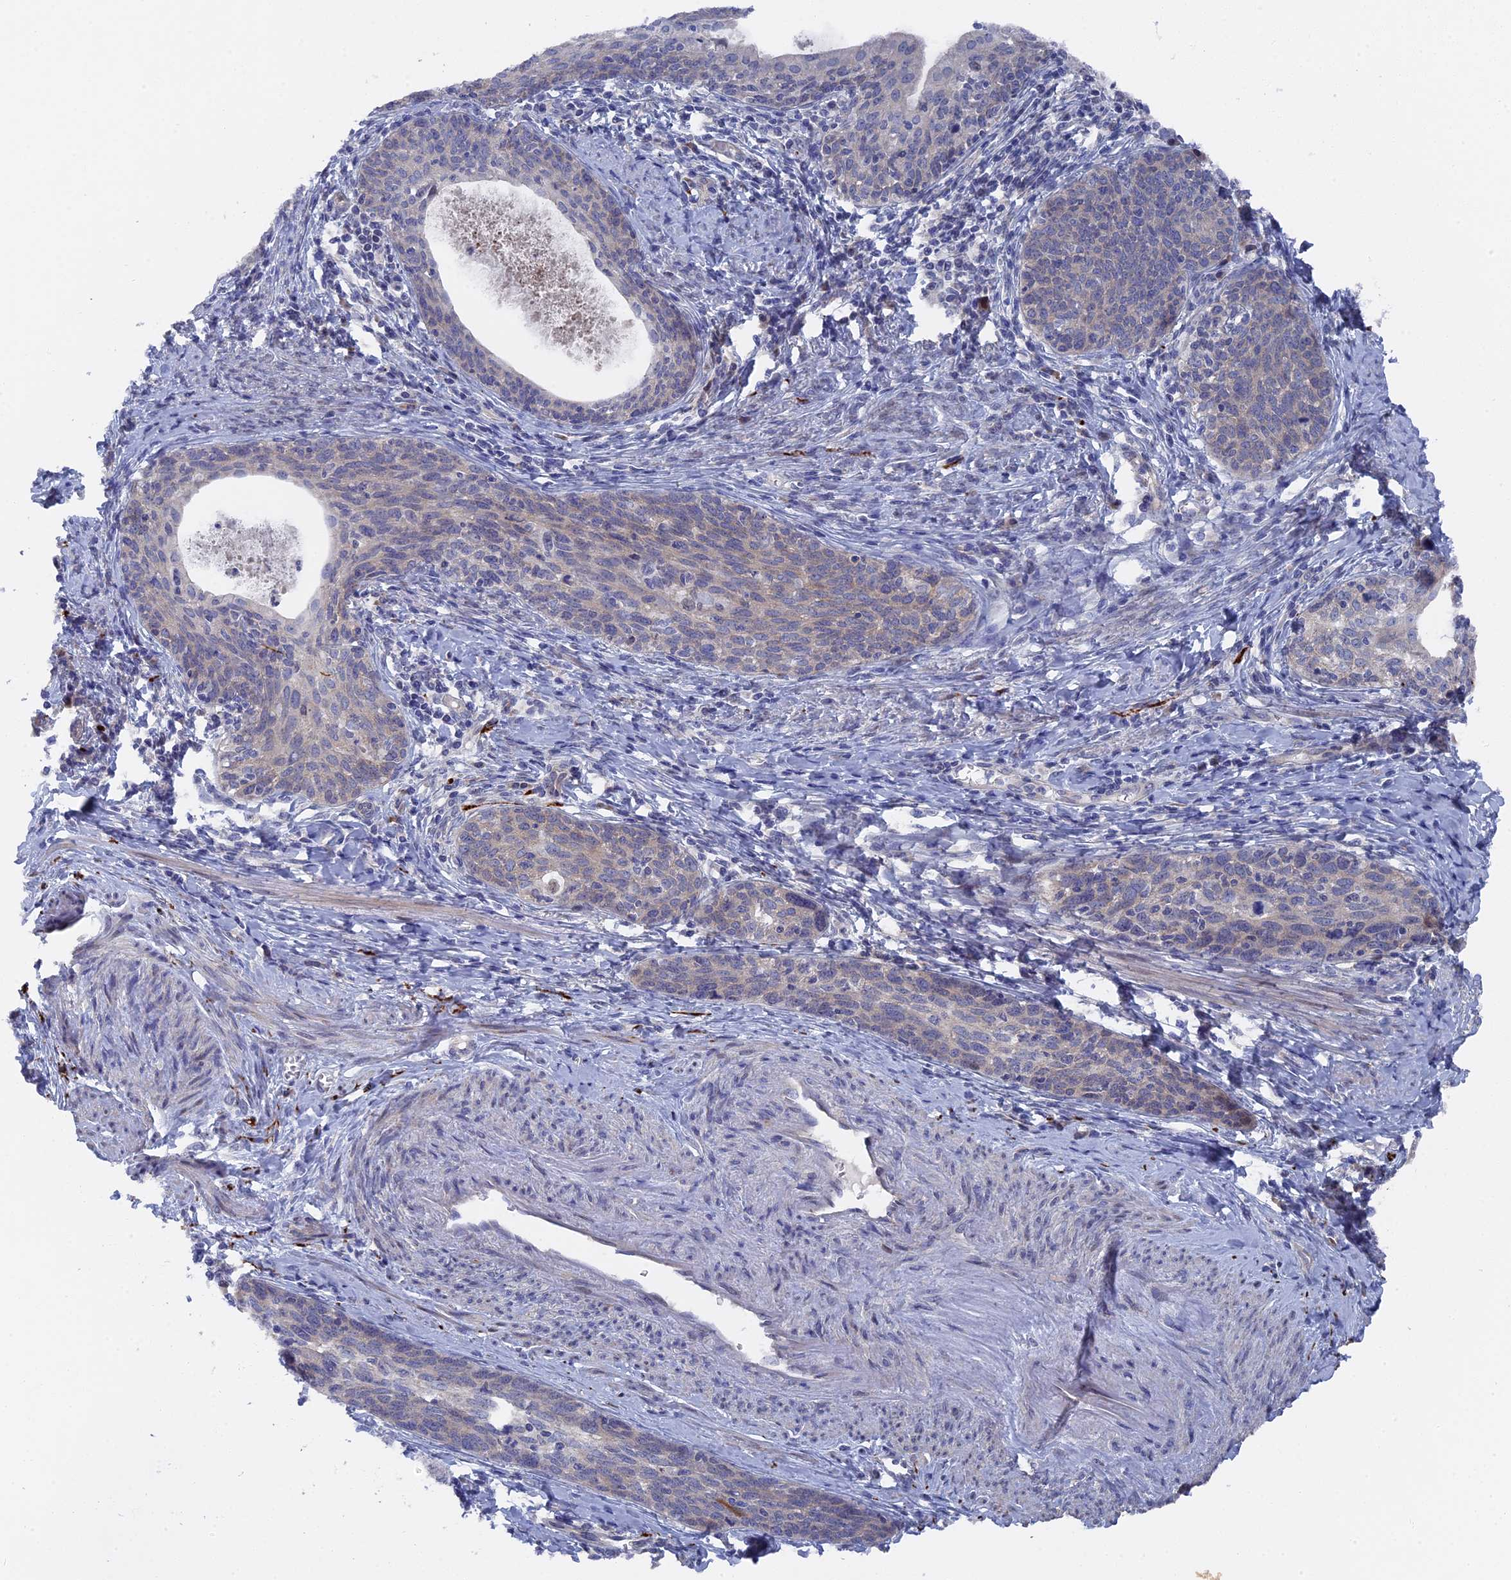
{"staining": {"intensity": "weak", "quantity": "25%-75%", "location": "cytoplasmic/membranous"}, "tissue": "cervical cancer", "cell_type": "Tumor cells", "image_type": "cancer", "snomed": [{"axis": "morphology", "description": "Squamous cell carcinoma, NOS"}, {"axis": "topography", "description": "Cervix"}], "caption": "Cervical cancer stained with a brown dye displays weak cytoplasmic/membranous positive expression in approximately 25%-75% of tumor cells.", "gene": "TMEM161A", "patient": {"sex": "female", "age": 52}}